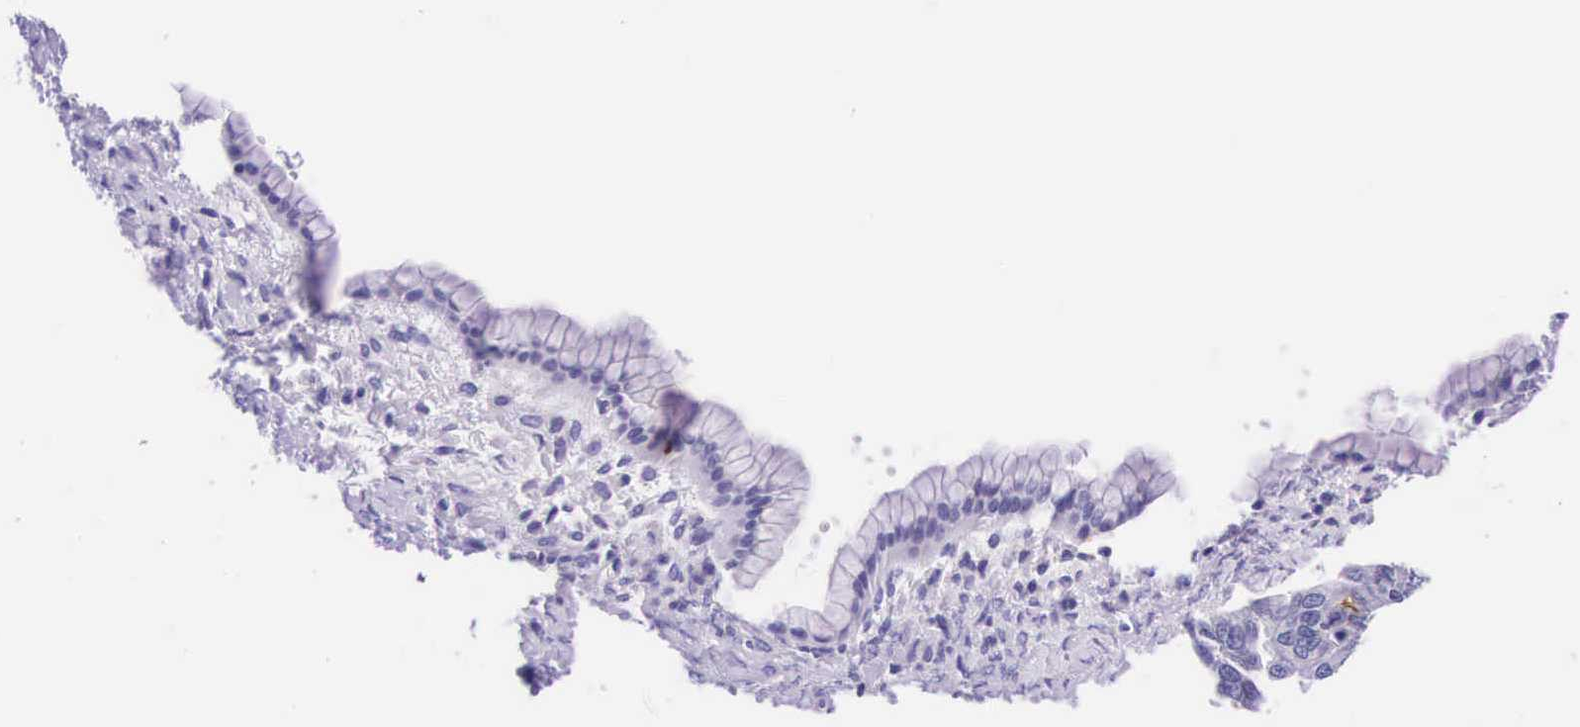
{"staining": {"intensity": "negative", "quantity": "none", "location": "none"}, "tissue": "ovarian cancer", "cell_type": "Tumor cells", "image_type": "cancer", "snomed": [{"axis": "morphology", "description": "Cystadenocarcinoma, mucinous, NOS"}, {"axis": "topography", "description": "Ovary"}], "caption": "Immunohistochemical staining of human mucinous cystadenocarcinoma (ovarian) reveals no significant staining in tumor cells.", "gene": "CD8A", "patient": {"sex": "female", "age": 25}}